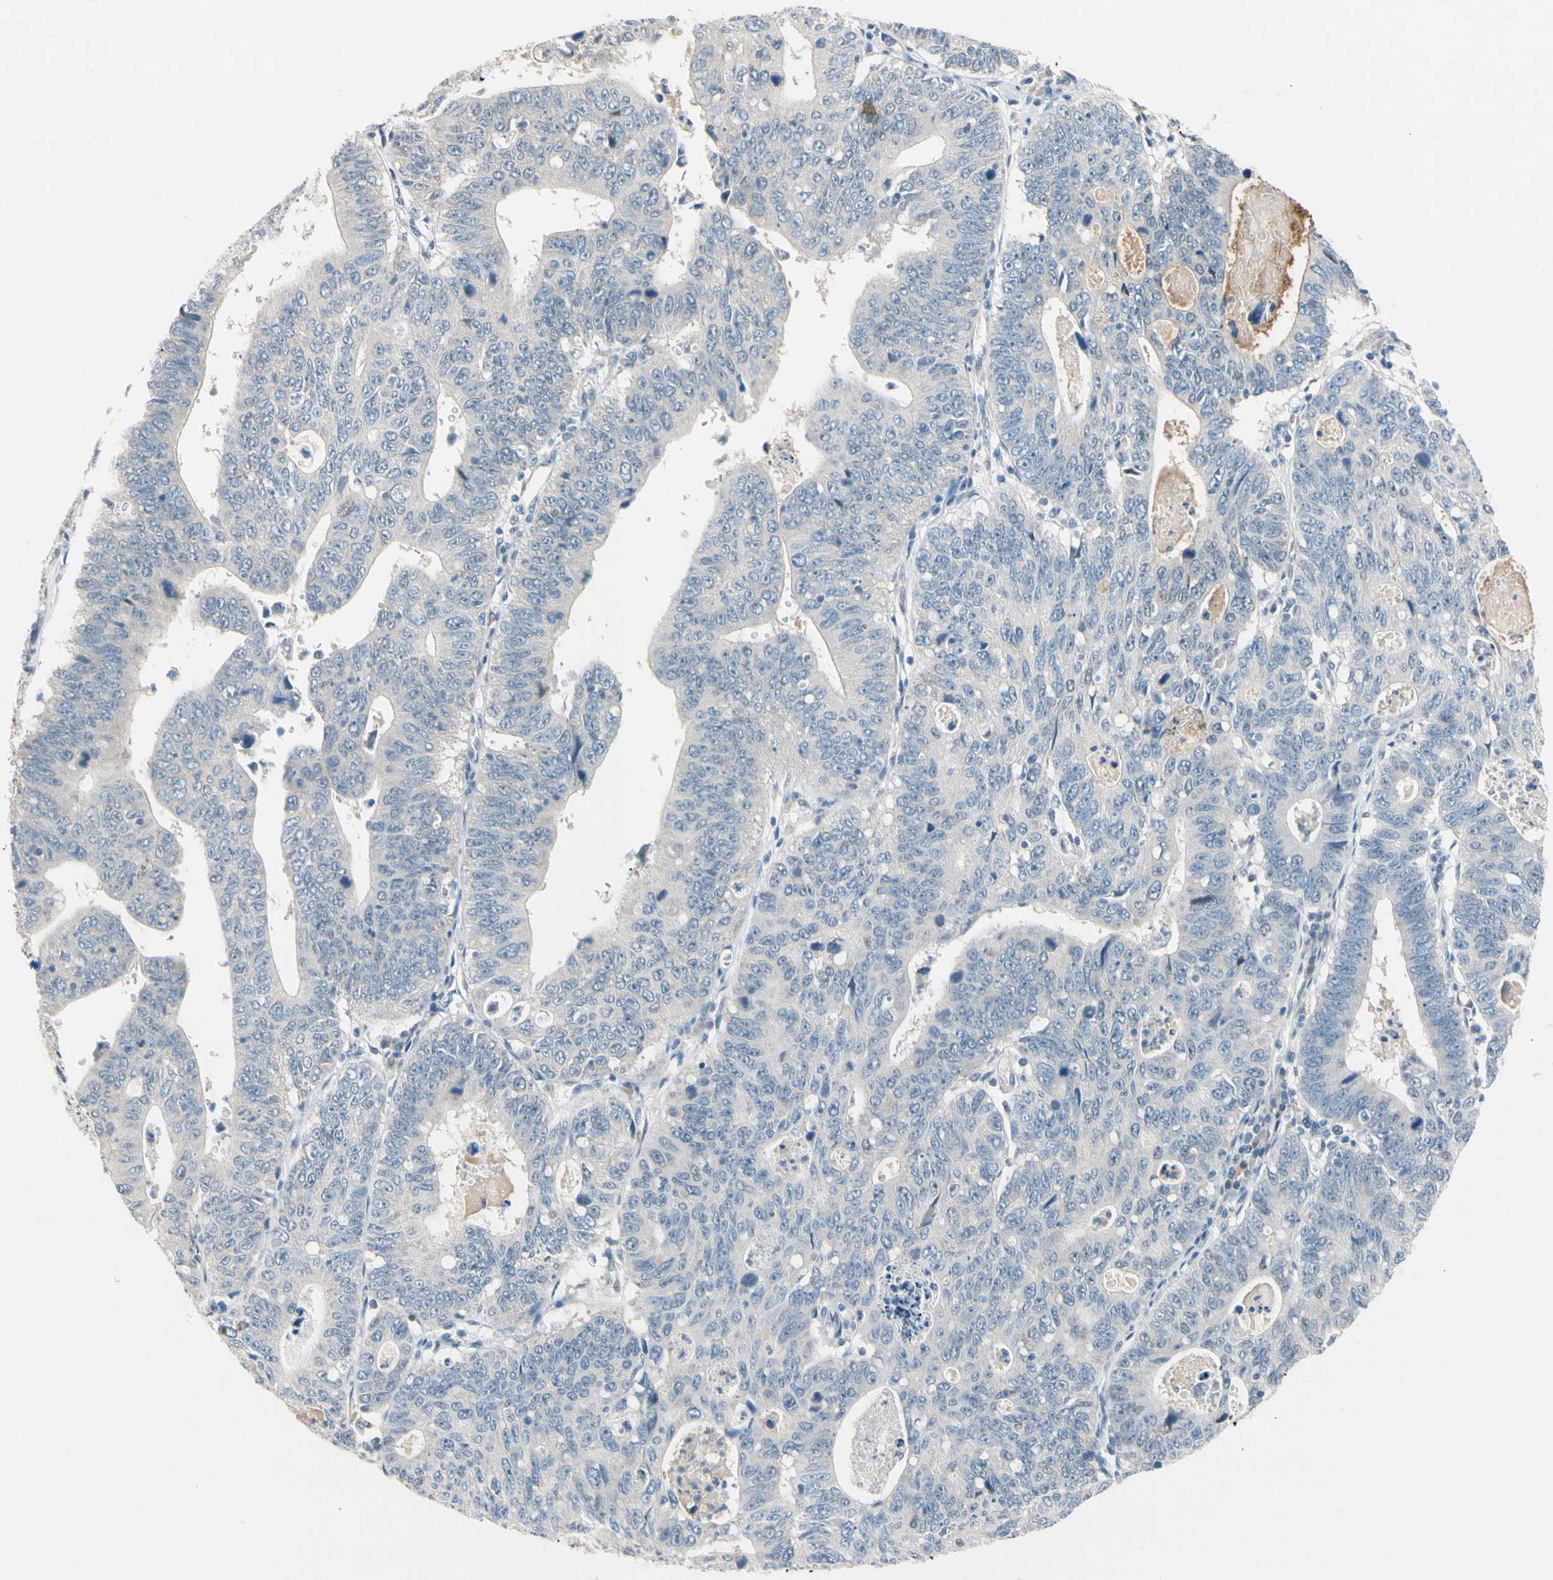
{"staining": {"intensity": "moderate", "quantity": "<25%", "location": "cytoplasmic/membranous"}, "tissue": "stomach cancer", "cell_type": "Tumor cells", "image_type": "cancer", "snomed": [{"axis": "morphology", "description": "Adenocarcinoma, NOS"}, {"axis": "topography", "description": "Stomach"}], "caption": "Immunohistochemistry (IHC) (DAB) staining of human stomach cancer (adenocarcinoma) reveals moderate cytoplasmic/membranous protein positivity in approximately <25% of tumor cells.", "gene": "CFAP36", "patient": {"sex": "male", "age": 59}}